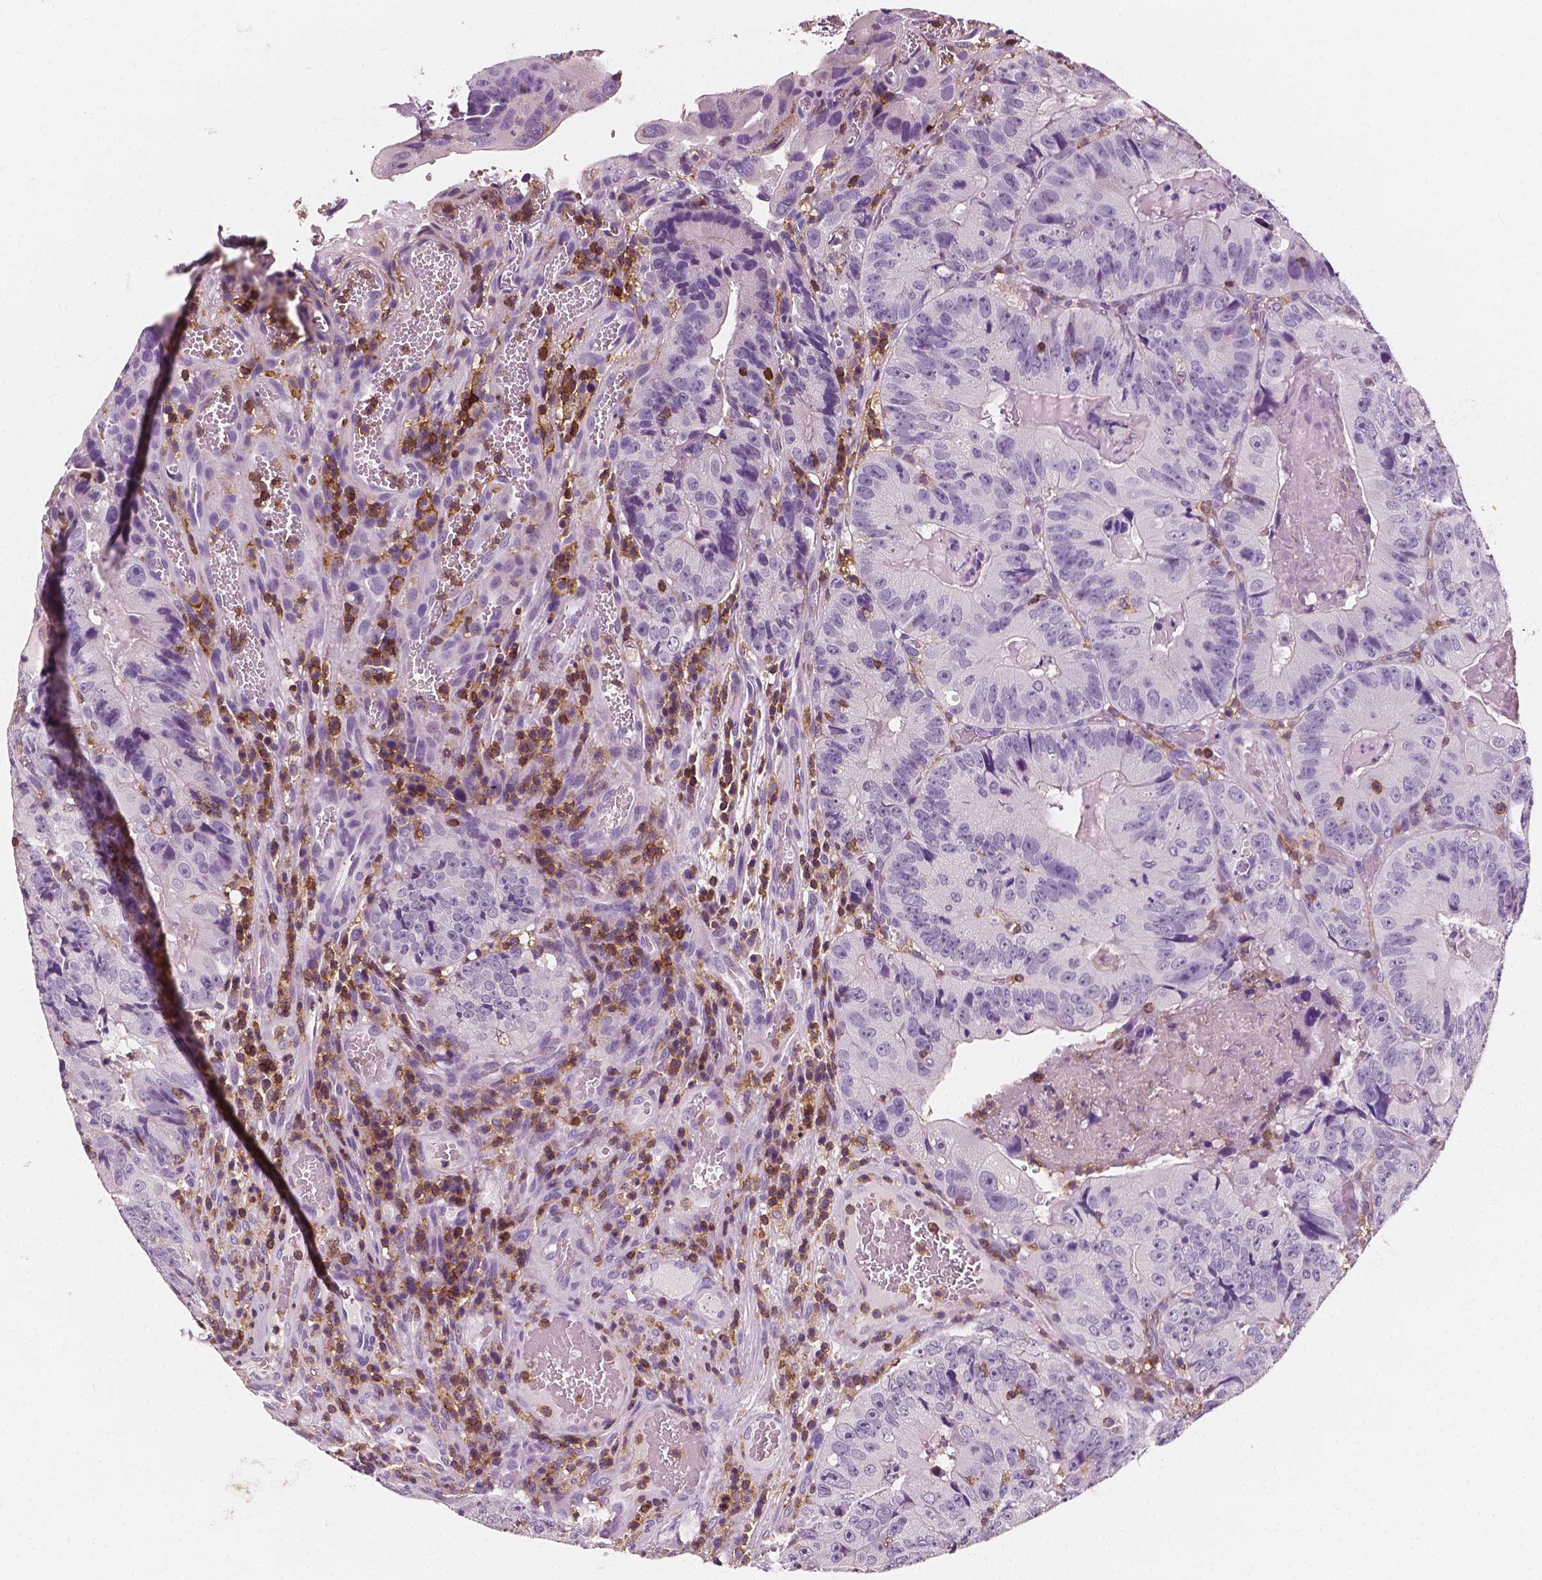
{"staining": {"intensity": "negative", "quantity": "none", "location": "none"}, "tissue": "colorectal cancer", "cell_type": "Tumor cells", "image_type": "cancer", "snomed": [{"axis": "morphology", "description": "Adenocarcinoma, NOS"}, {"axis": "topography", "description": "Colon"}], "caption": "Protein analysis of colorectal cancer displays no significant staining in tumor cells.", "gene": "PTPRC", "patient": {"sex": "female", "age": 86}}